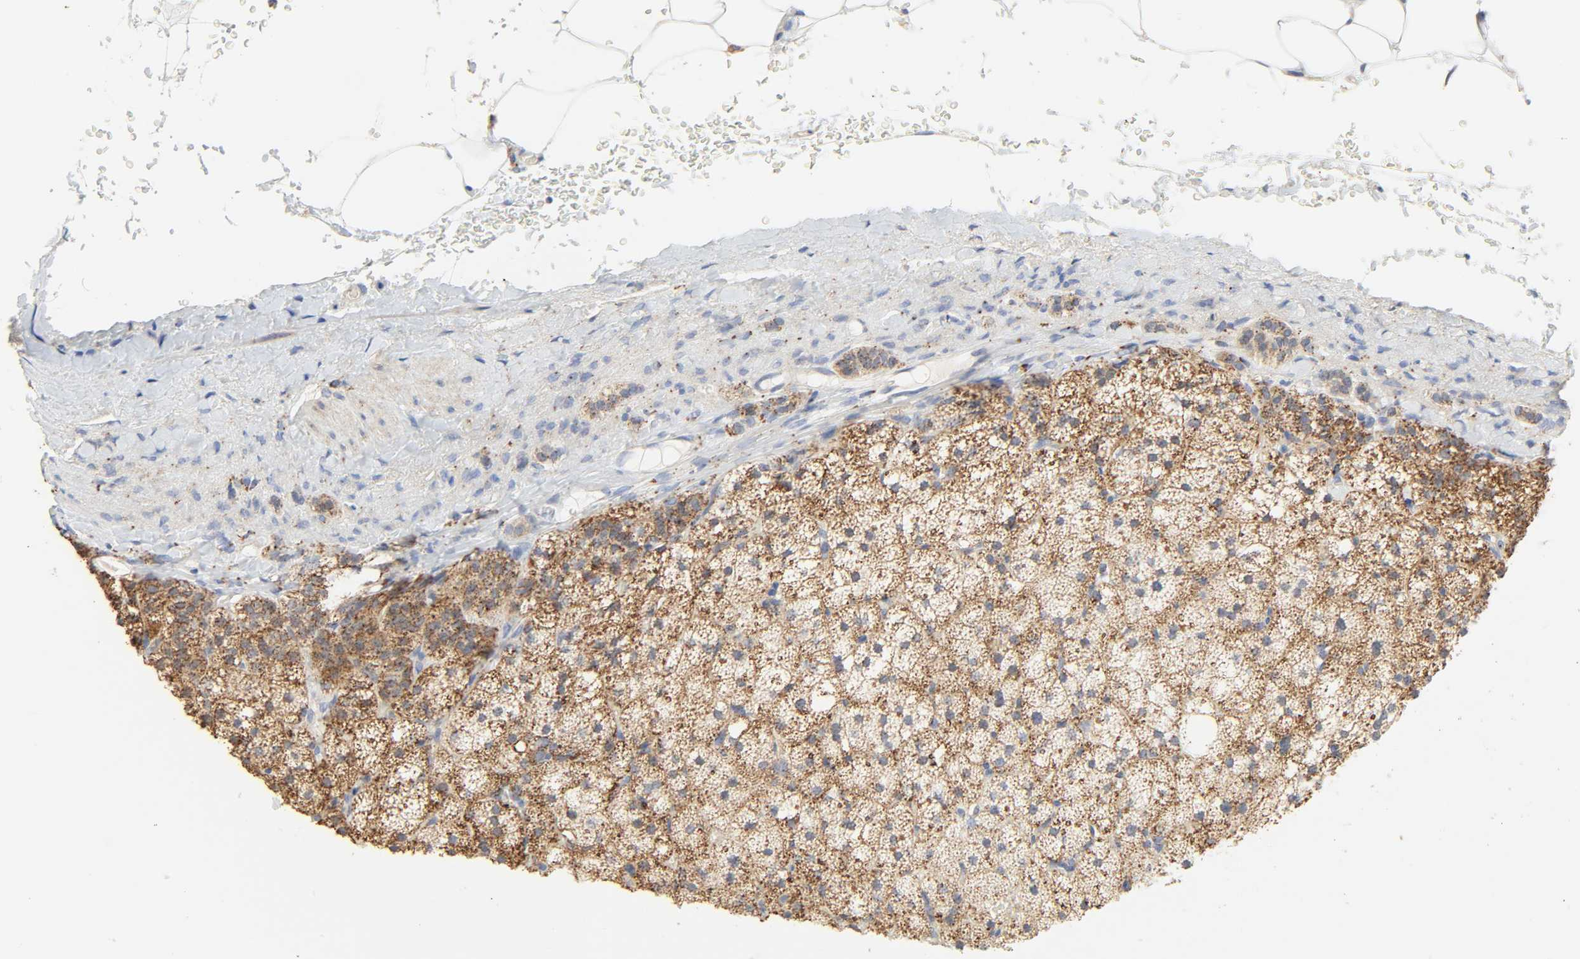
{"staining": {"intensity": "strong", "quantity": ">75%", "location": "cytoplasmic/membranous"}, "tissue": "adrenal gland", "cell_type": "Glandular cells", "image_type": "normal", "snomed": [{"axis": "morphology", "description": "Normal tissue, NOS"}, {"axis": "topography", "description": "Adrenal gland"}], "caption": "Immunohistochemistry (IHC) of unremarkable adrenal gland reveals high levels of strong cytoplasmic/membranous staining in about >75% of glandular cells.", "gene": "CAMK2A", "patient": {"sex": "male", "age": 35}}